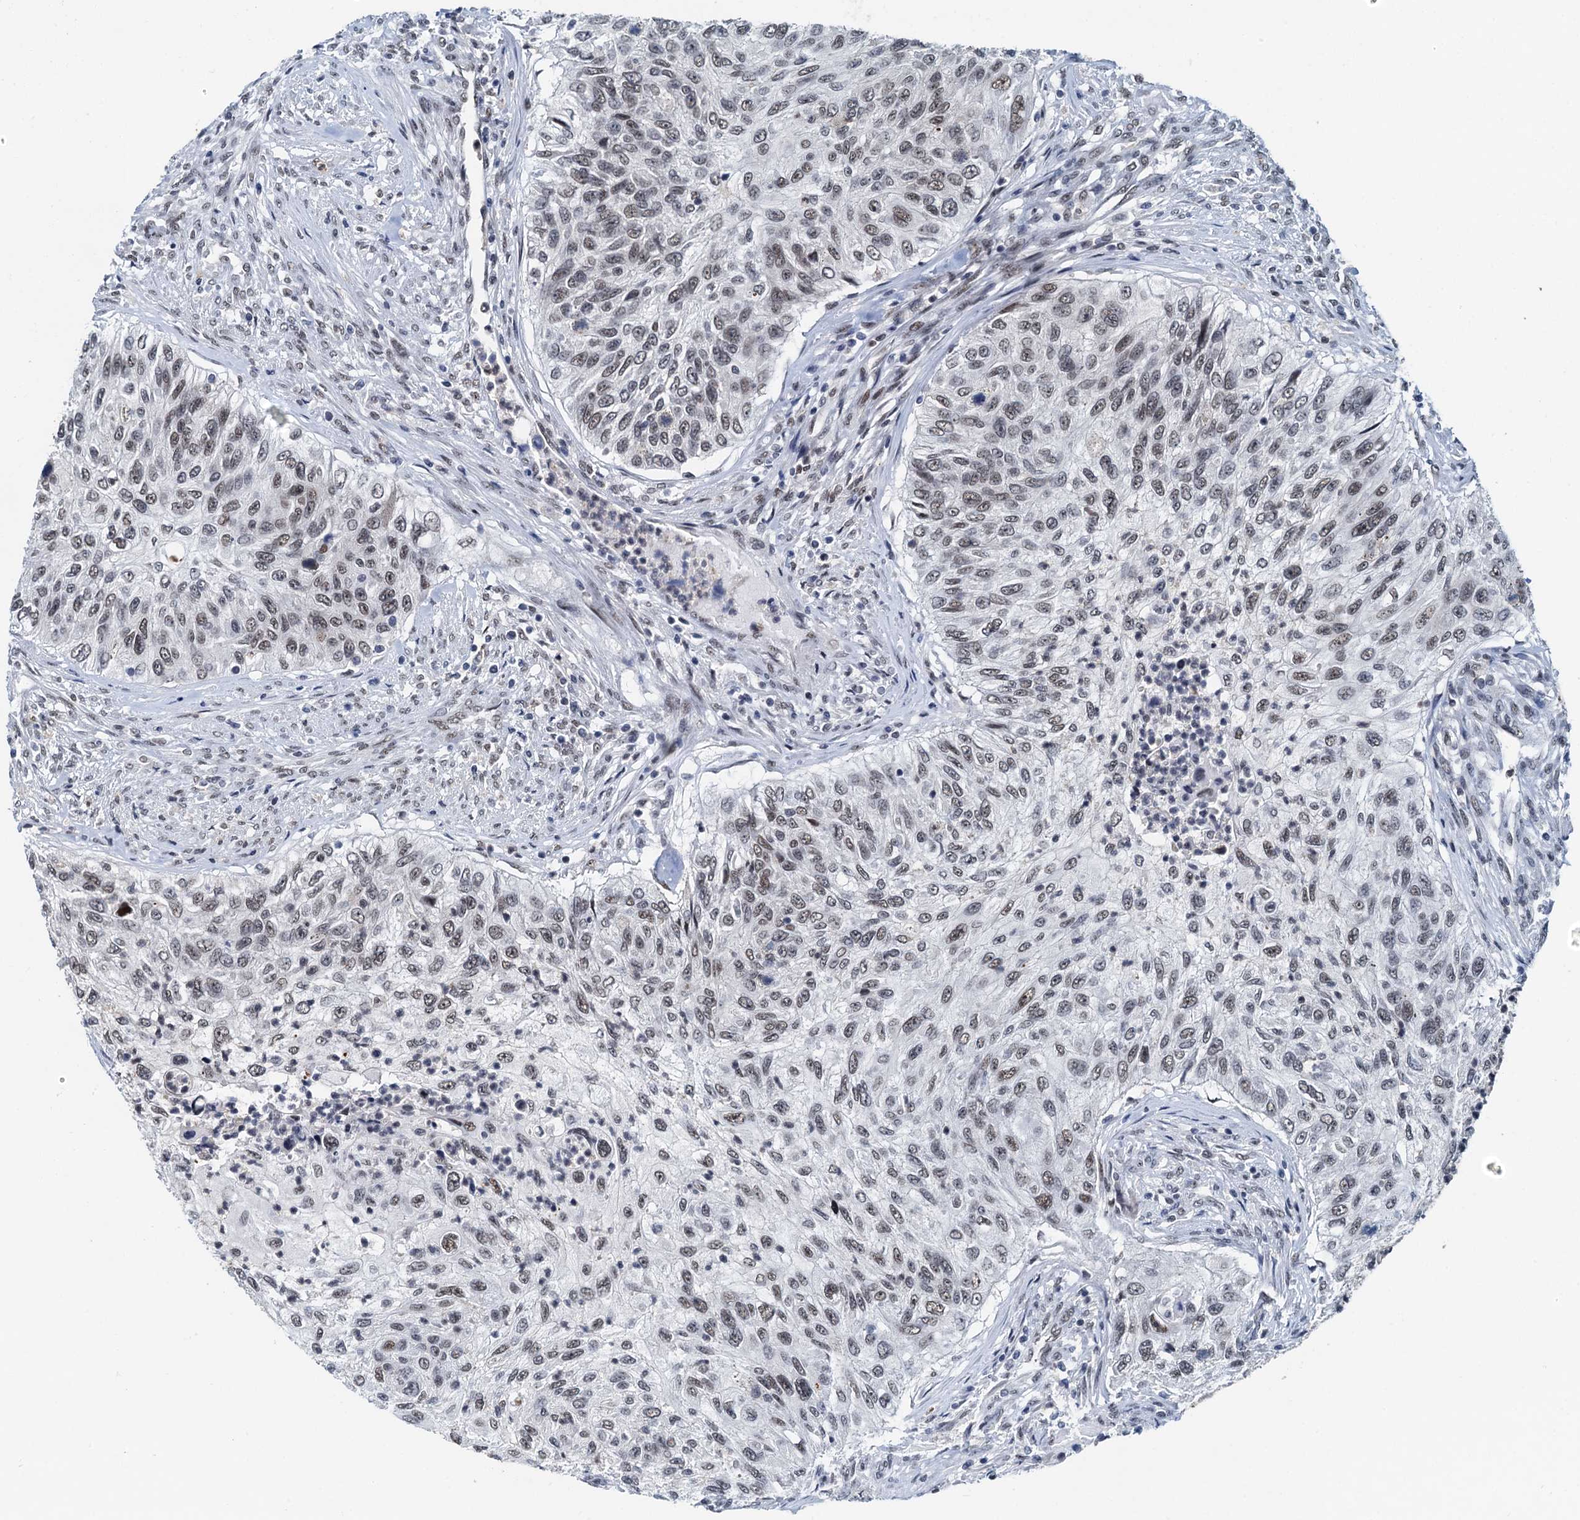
{"staining": {"intensity": "weak", "quantity": ">75%", "location": "nuclear"}, "tissue": "urothelial cancer", "cell_type": "Tumor cells", "image_type": "cancer", "snomed": [{"axis": "morphology", "description": "Urothelial carcinoma, High grade"}, {"axis": "topography", "description": "Urinary bladder"}], "caption": "Tumor cells display weak nuclear positivity in approximately >75% of cells in urothelial cancer.", "gene": "SNRPD1", "patient": {"sex": "female", "age": 60}}